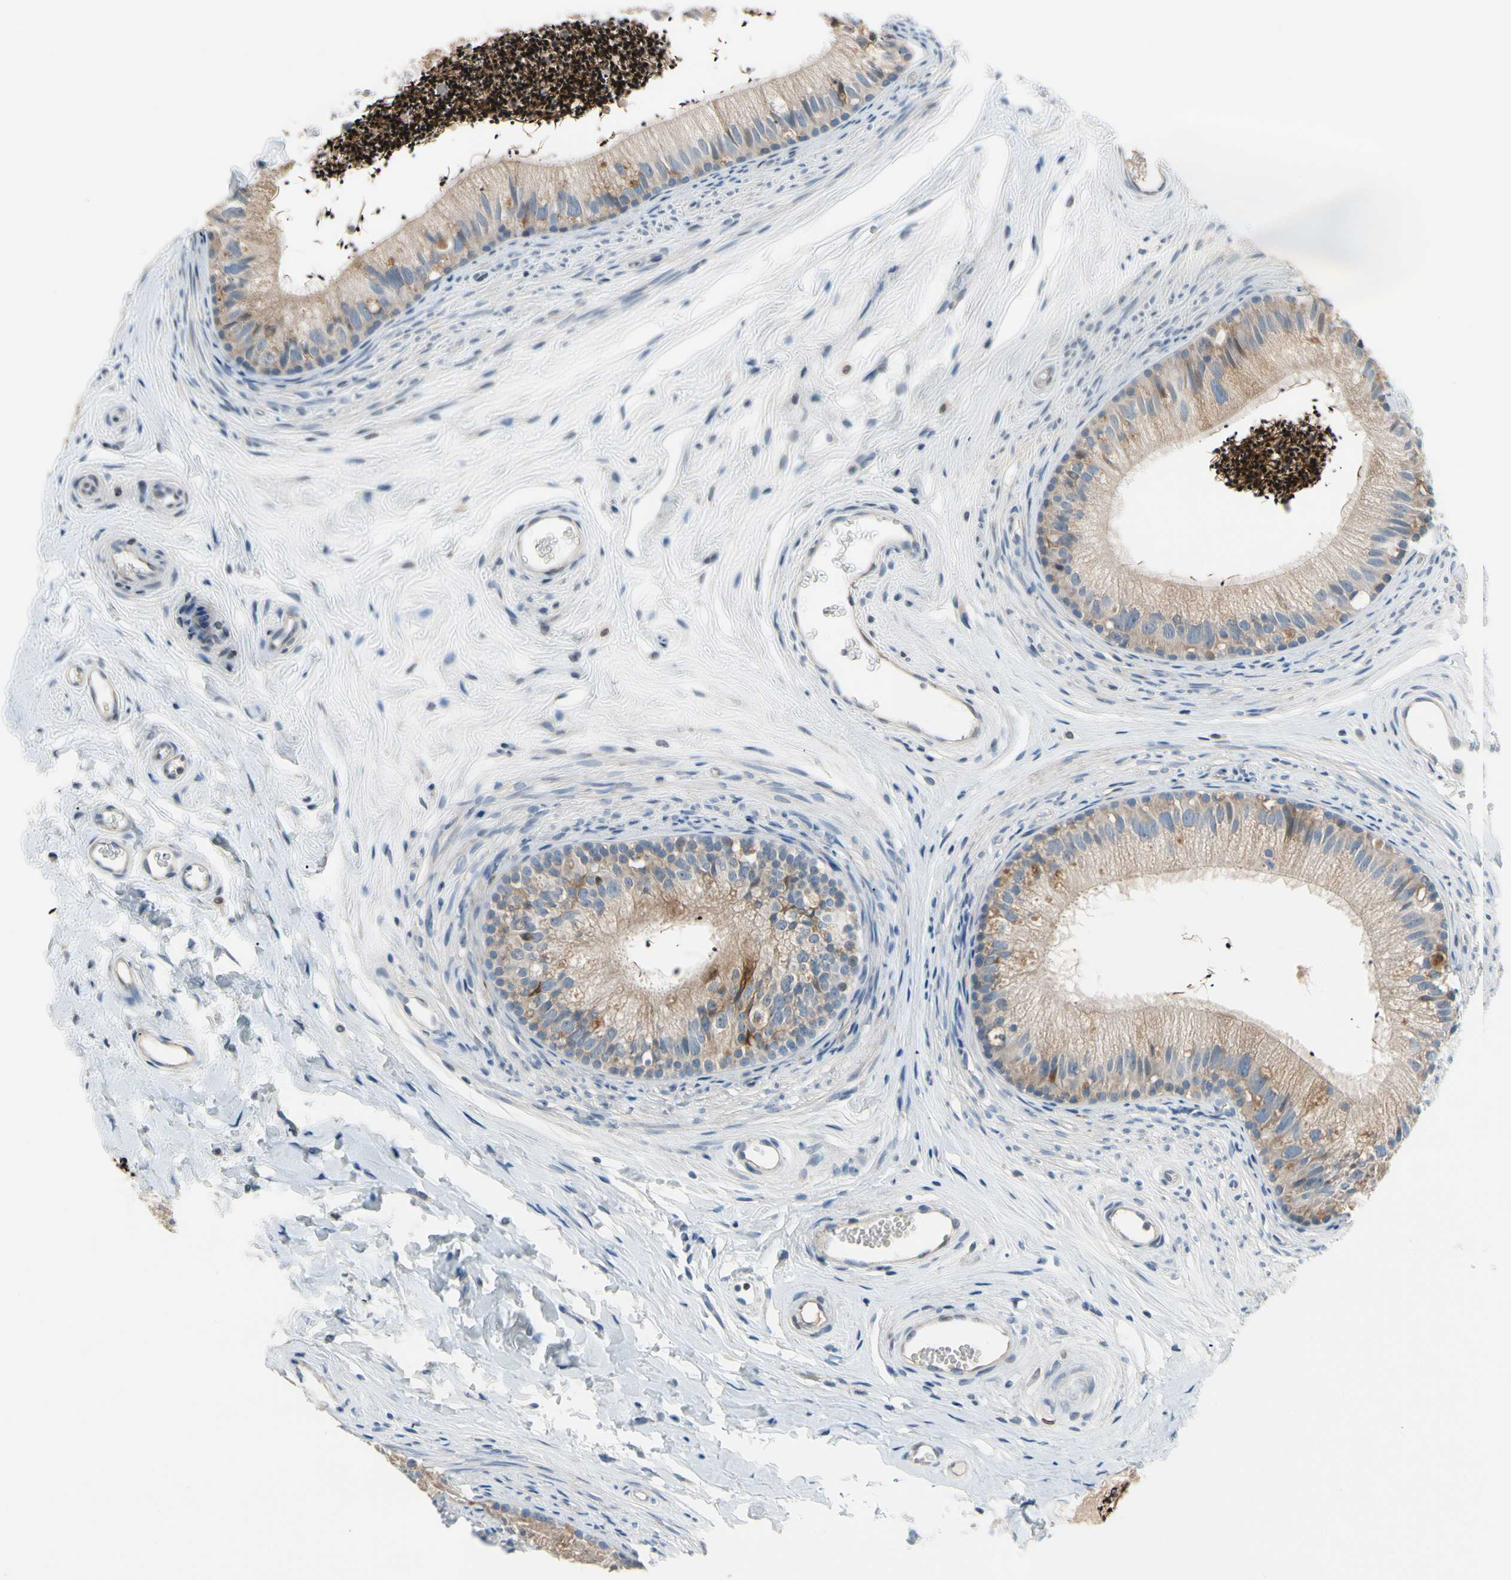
{"staining": {"intensity": "weak", "quantity": ">75%", "location": "cytoplasmic/membranous"}, "tissue": "epididymis", "cell_type": "Glandular cells", "image_type": "normal", "snomed": [{"axis": "morphology", "description": "Normal tissue, NOS"}, {"axis": "topography", "description": "Epididymis"}], "caption": "Protein analysis of benign epididymis exhibits weak cytoplasmic/membranous positivity in approximately >75% of glandular cells.", "gene": "PIP5K1B", "patient": {"sex": "male", "age": 56}}